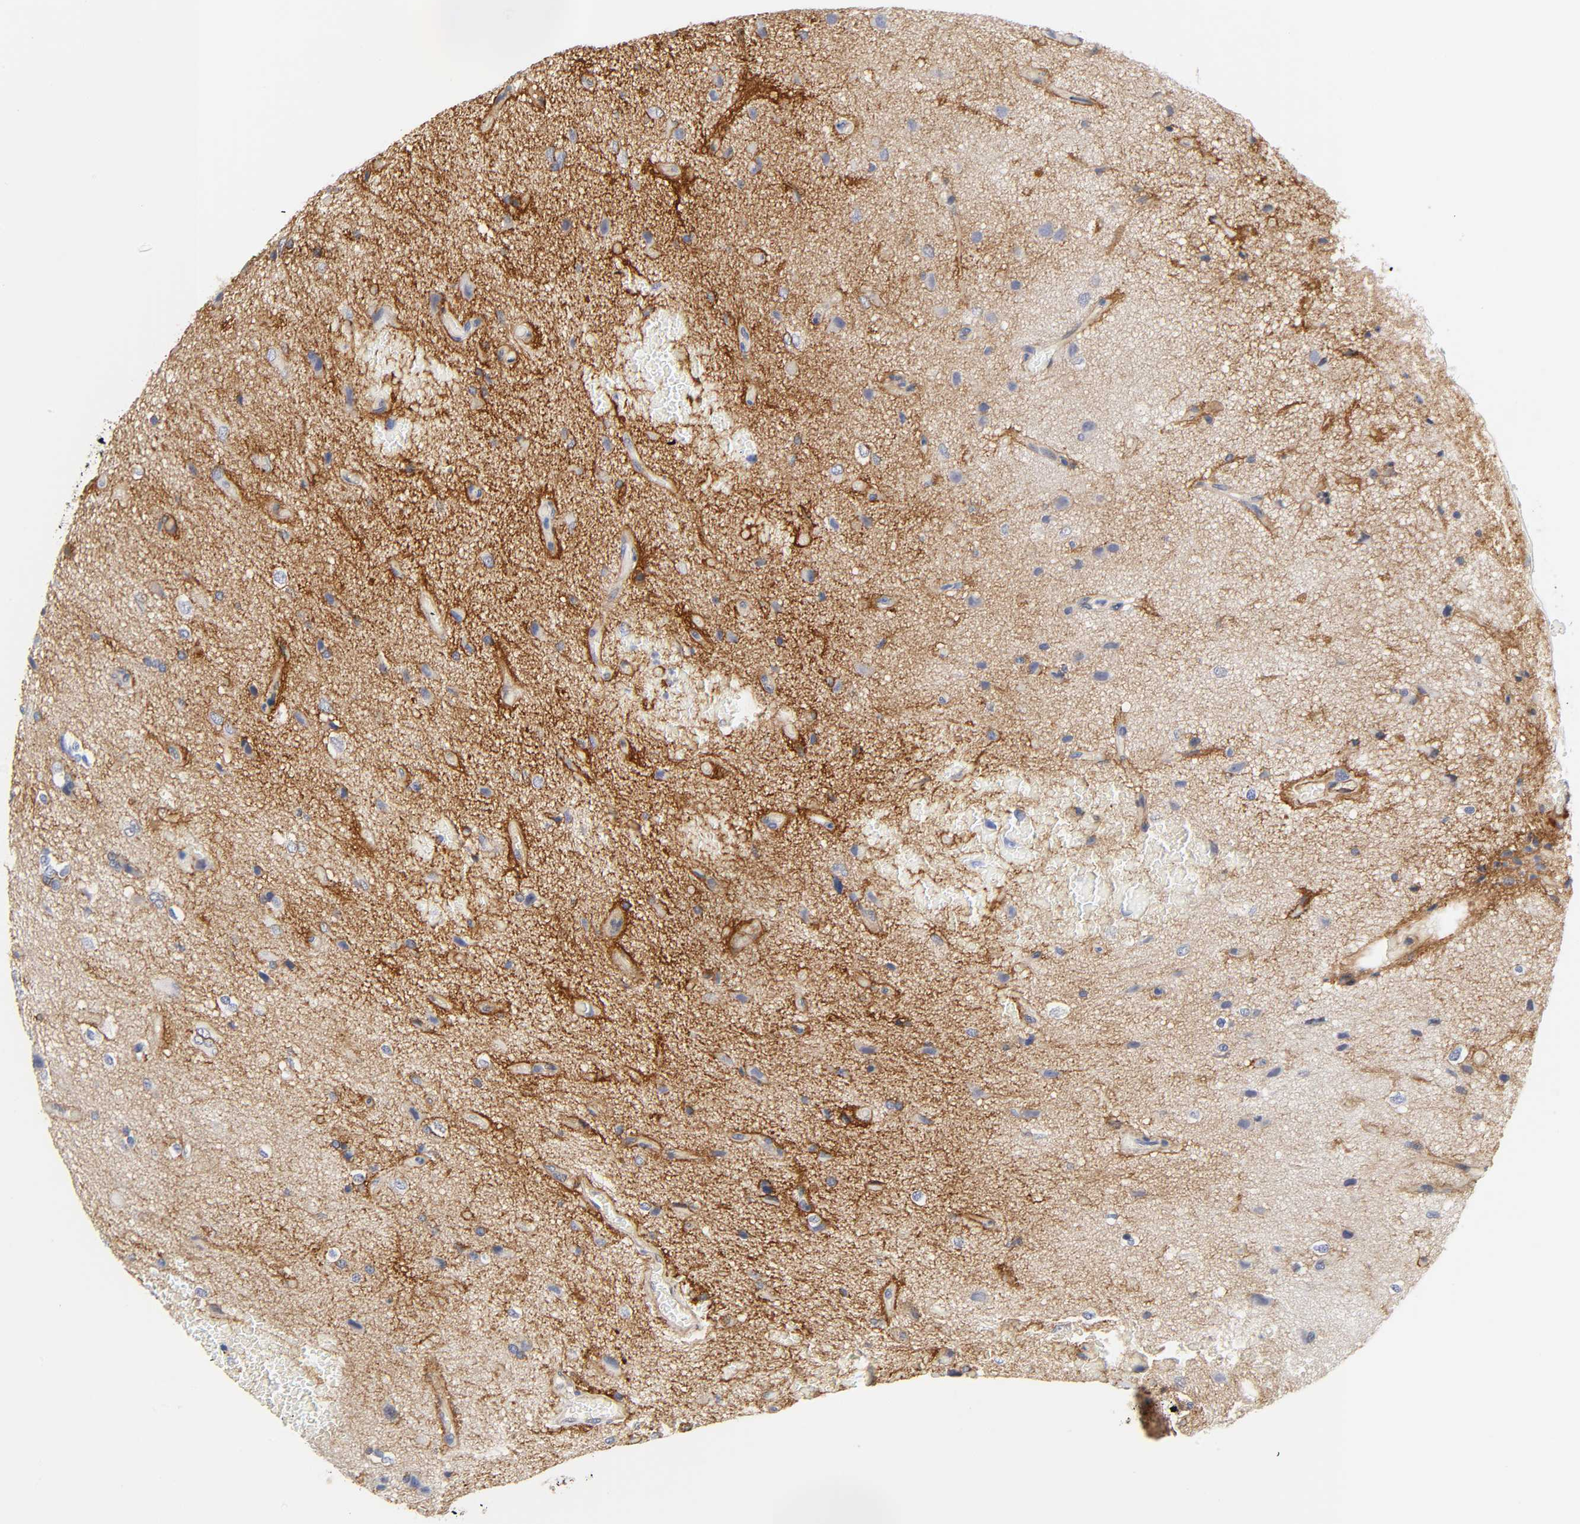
{"staining": {"intensity": "strong", "quantity": "25%-75%", "location": "cytoplasmic/membranous"}, "tissue": "glioma", "cell_type": "Tumor cells", "image_type": "cancer", "snomed": [{"axis": "morphology", "description": "Glioma, malignant, High grade"}, {"axis": "topography", "description": "Brain"}], "caption": "Protein analysis of glioma tissue exhibits strong cytoplasmic/membranous staining in about 25%-75% of tumor cells.", "gene": "ICAM1", "patient": {"sex": "male", "age": 47}}